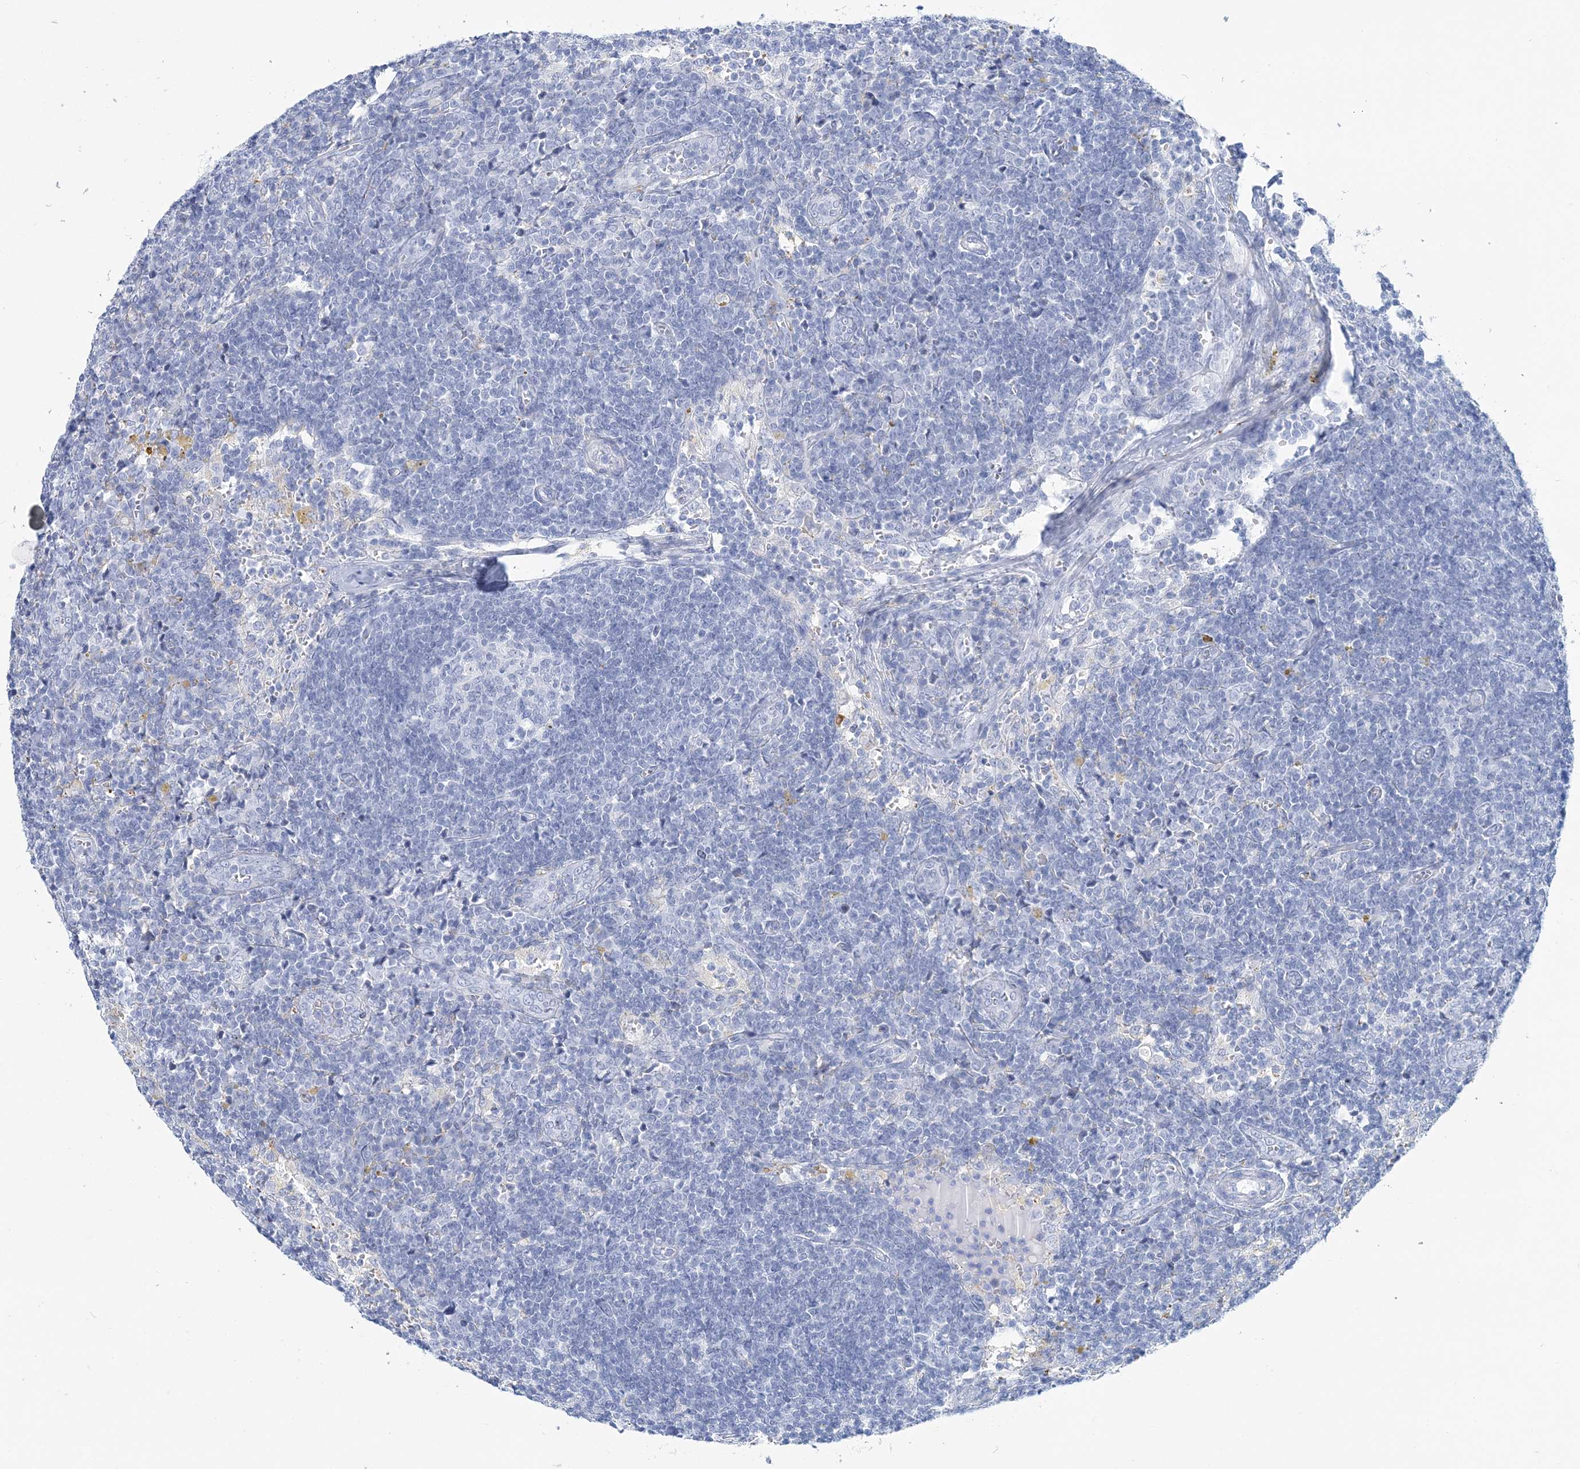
{"staining": {"intensity": "negative", "quantity": "none", "location": "none"}, "tissue": "lymph node", "cell_type": "Germinal center cells", "image_type": "normal", "snomed": [{"axis": "morphology", "description": "Normal tissue, NOS"}, {"axis": "morphology", "description": "Squamous cell carcinoma, metastatic, NOS"}, {"axis": "topography", "description": "Lymph node"}], "caption": "High magnification brightfield microscopy of normal lymph node stained with DAB (brown) and counterstained with hematoxylin (blue): germinal center cells show no significant expression.", "gene": "NKX6", "patient": {"sex": "male", "age": 73}}